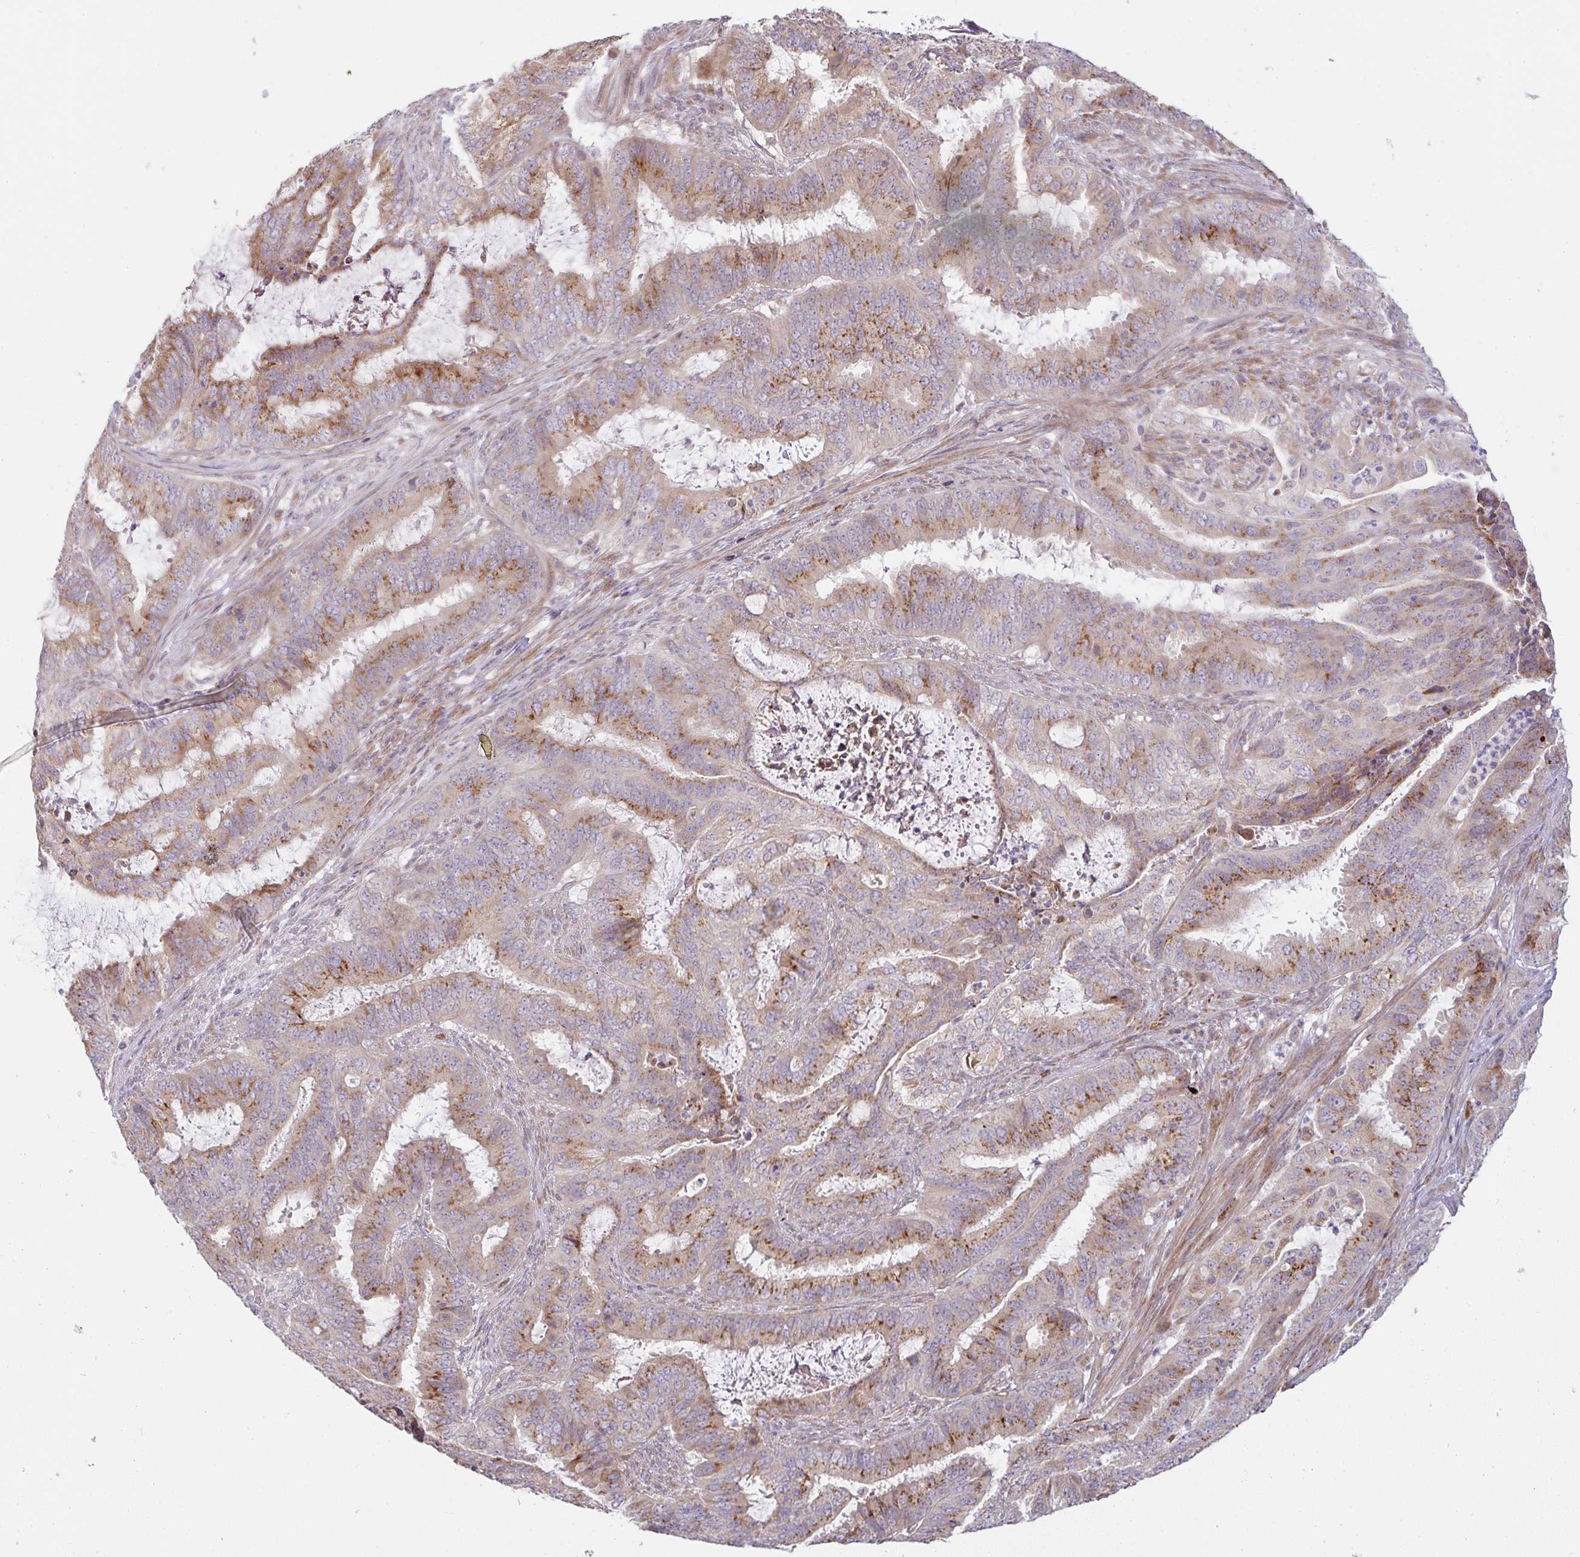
{"staining": {"intensity": "moderate", "quantity": "25%-75%", "location": "cytoplasmic/membranous"}, "tissue": "endometrial cancer", "cell_type": "Tumor cells", "image_type": "cancer", "snomed": [{"axis": "morphology", "description": "Adenocarcinoma, NOS"}, {"axis": "topography", "description": "Endometrium"}], "caption": "This image shows endometrial cancer stained with immunohistochemistry (IHC) to label a protein in brown. The cytoplasmic/membranous of tumor cells show moderate positivity for the protein. Nuclei are counter-stained blue.", "gene": "MOB1A", "patient": {"sex": "female", "age": 51}}